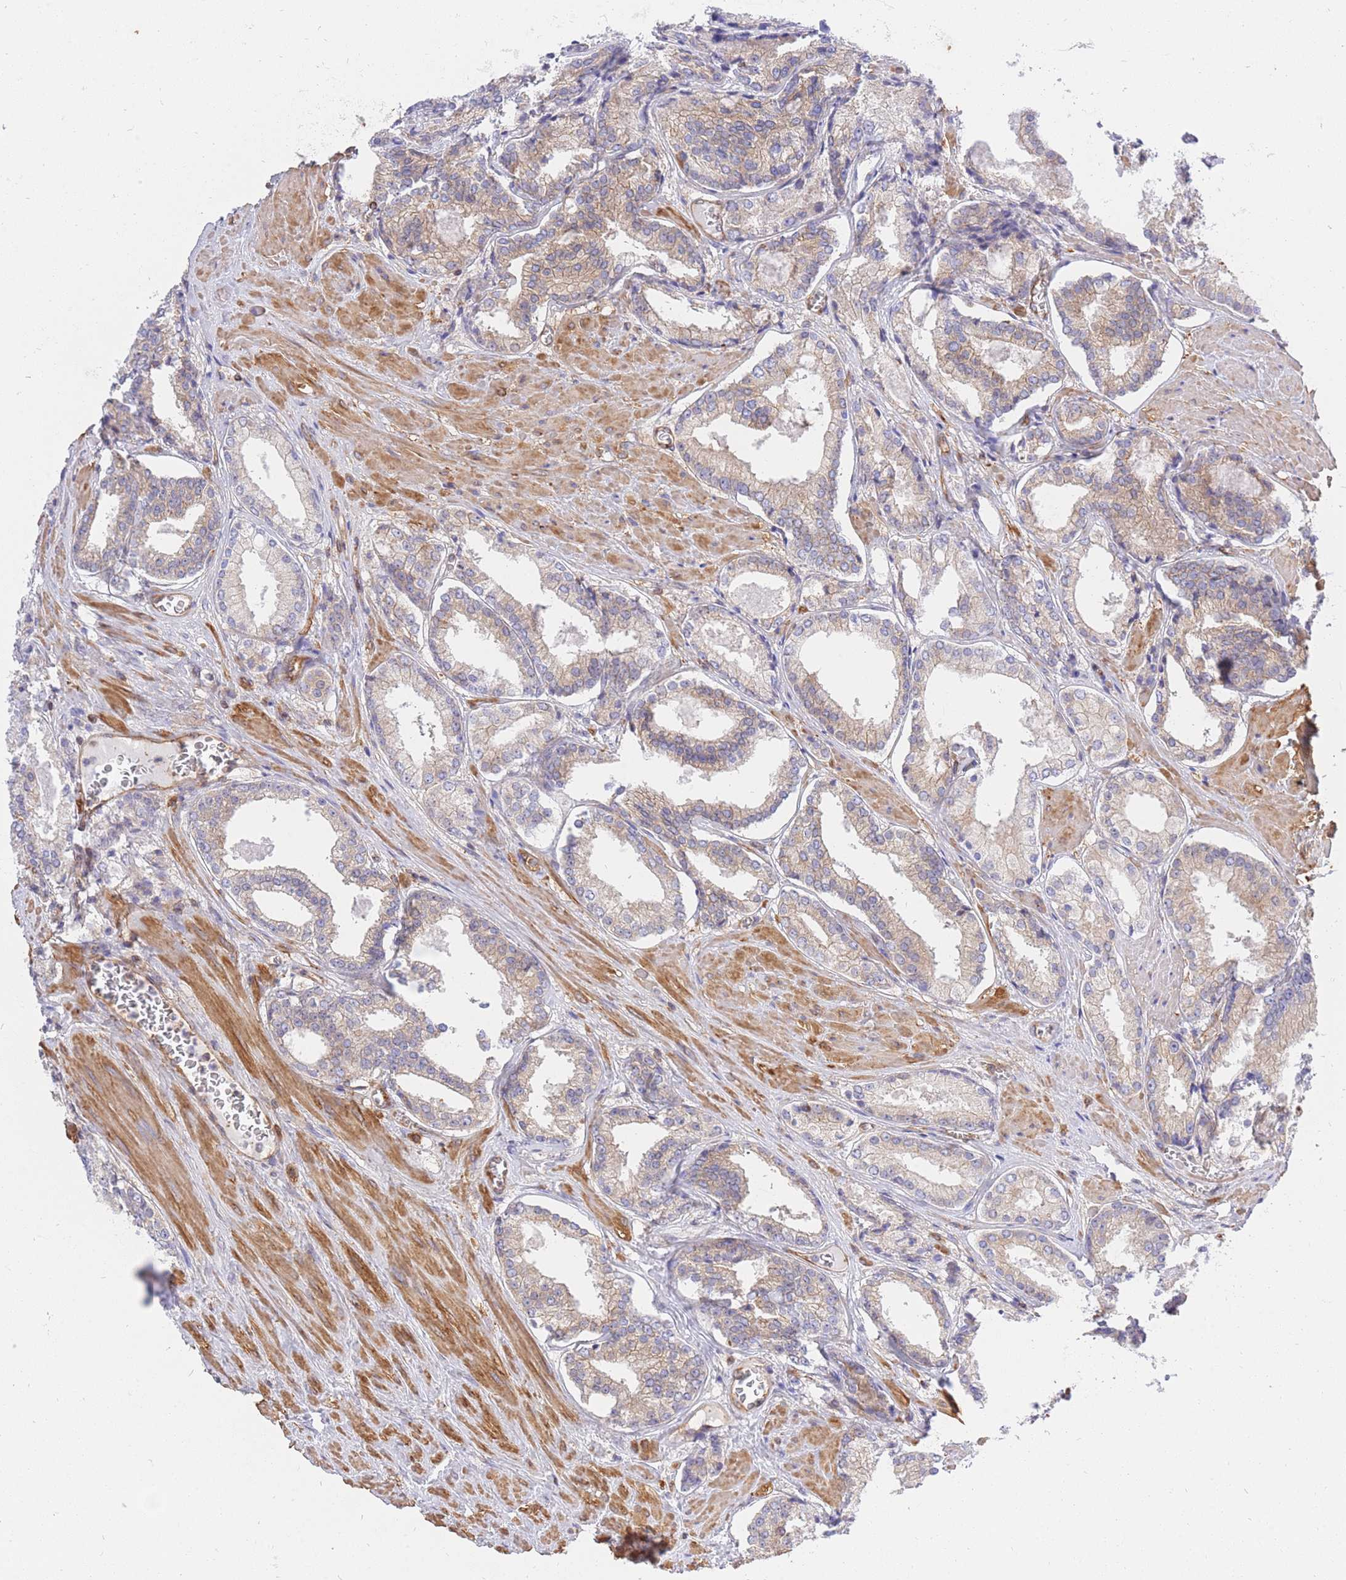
{"staining": {"intensity": "moderate", "quantity": "<25%", "location": "cytoplasmic/membranous"}, "tissue": "prostate cancer", "cell_type": "Tumor cells", "image_type": "cancer", "snomed": [{"axis": "morphology", "description": "Adenocarcinoma, Low grade"}, {"axis": "topography", "description": "Prostate"}], "caption": "Moderate cytoplasmic/membranous expression is appreciated in about <25% of tumor cells in adenocarcinoma (low-grade) (prostate). The staining was performed using DAB to visualize the protein expression in brown, while the nuclei were stained in blue with hematoxylin (Magnification: 20x).", "gene": "REM1", "patient": {"sex": "male", "age": 54}}